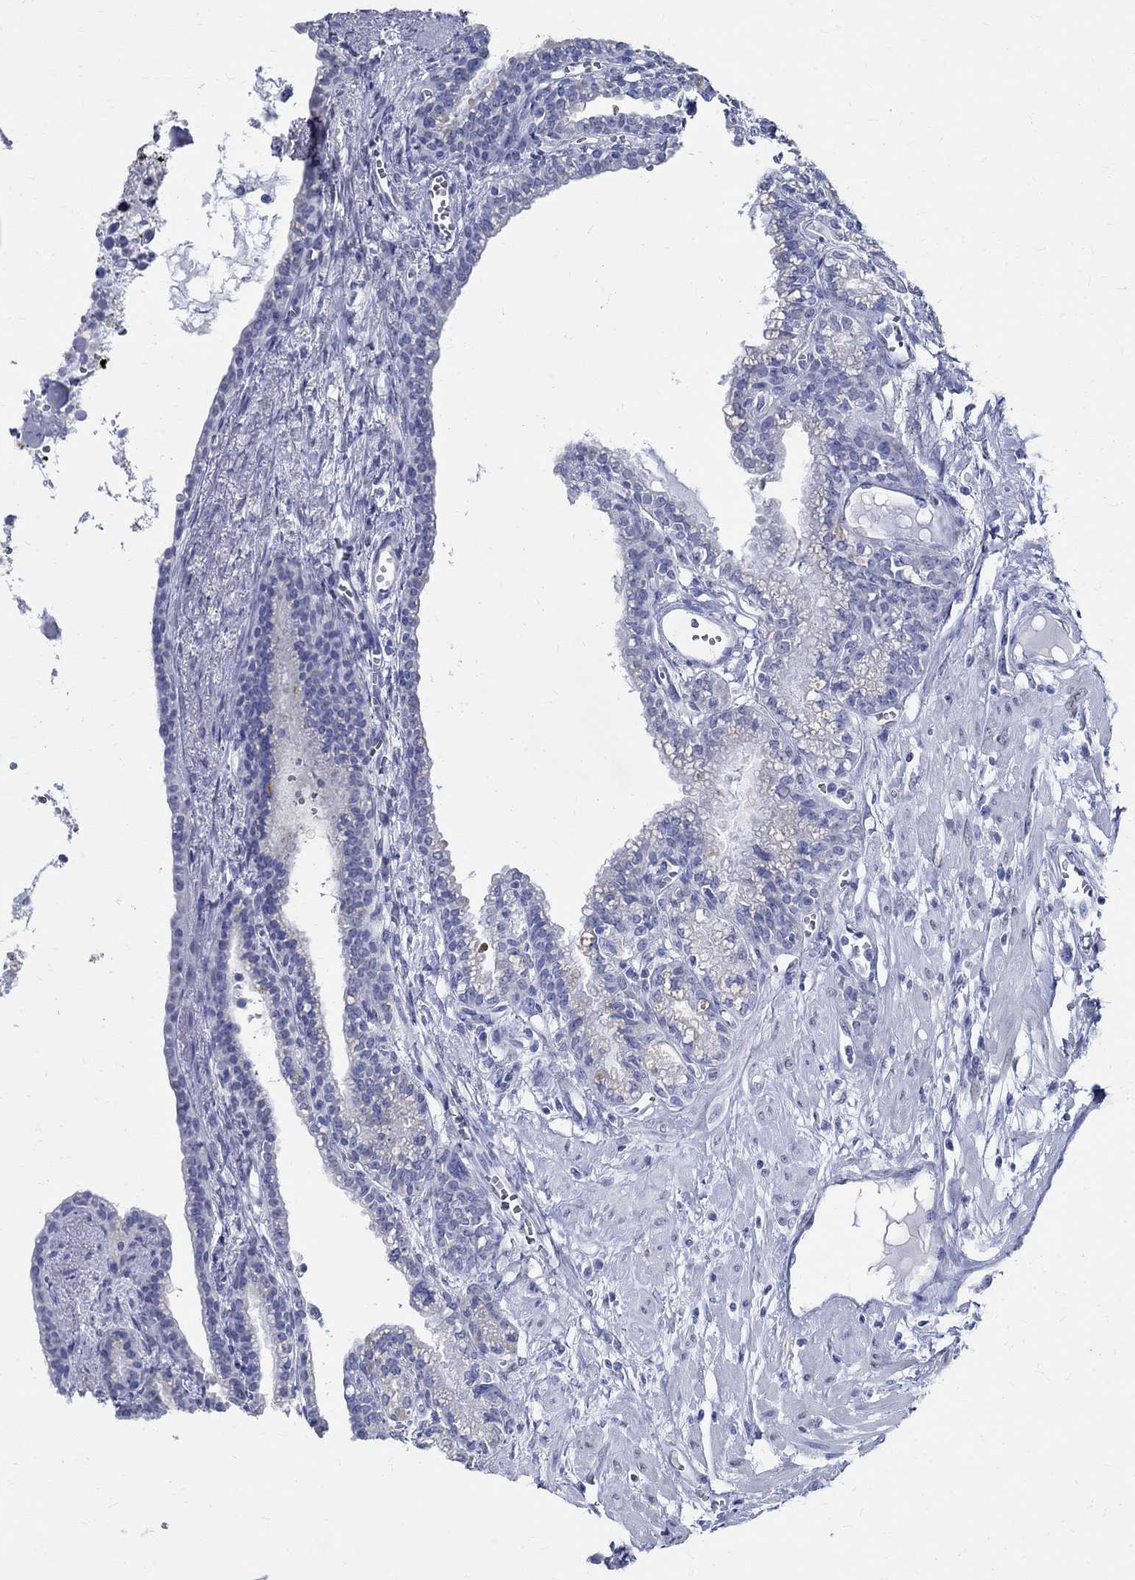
{"staining": {"intensity": "negative", "quantity": "none", "location": "none"}, "tissue": "seminal vesicle", "cell_type": "Glandular cells", "image_type": "normal", "snomed": [{"axis": "morphology", "description": "Normal tissue, NOS"}, {"axis": "morphology", "description": "Urothelial carcinoma, NOS"}, {"axis": "topography", "description": "Urinary bladder"}, {"axis": "topography", "description": "Seminal veicle"}], "caption": "IHC image of unremarkable seminal vesicle: seminal vesicle stained with DAB reveals no significant protein staining in glandular cells. (DAB (3,3'-diaminobenzidine) immunohistochemistry visualized using brightfield microscopy, high magnification).", "gene": "TSPAN16", "patient": {"sex": "male", "age": 76}}